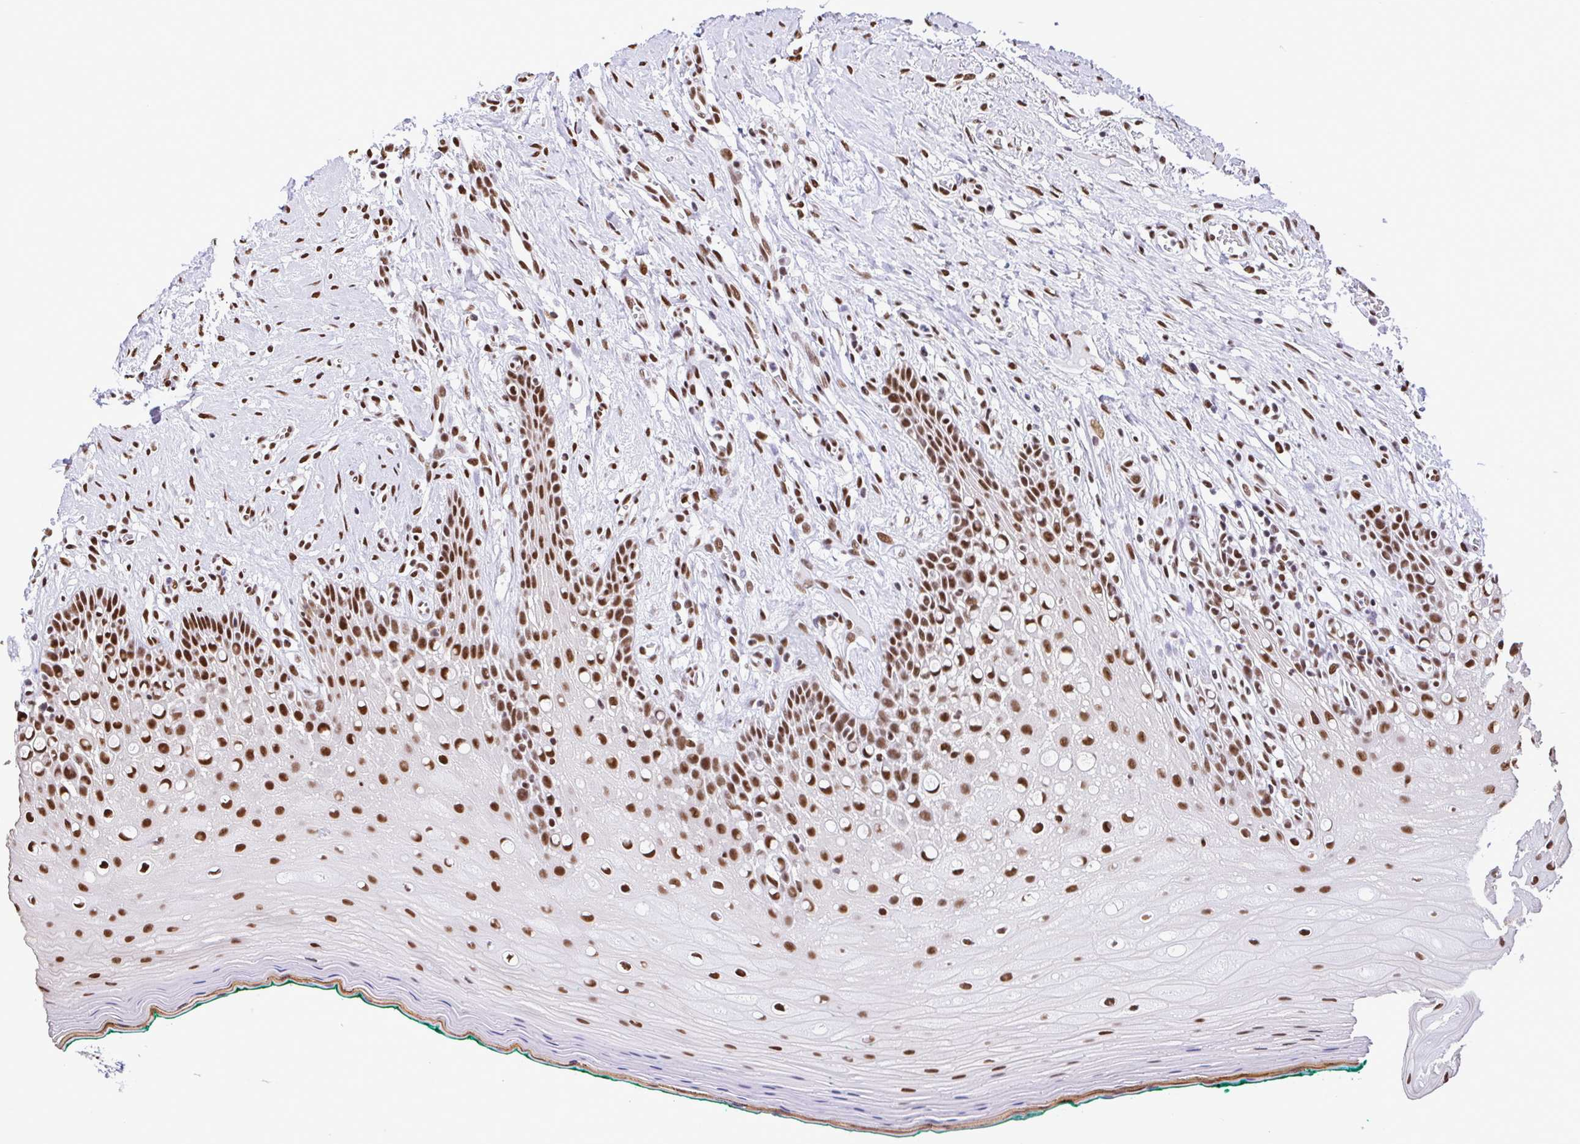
{"staining": {"intensity": "strong", "quantity": ">75%", "location": "nuclear"}, "tissue": "oral mucosa", "cell_type": "Squamous epithelial cells", "image_type": "normal", "snomed": [{"axis": "morphology", "description": "Normal tissue, NOS"}, {"axis": "topography", "description": "Oral tissue"}], "caption": "Immunohistochemistry (IHC) of benign human oral mucosa demonstrates high levels of strong nuclear expression in approximately >75% of squamous epithelial cells.", "gene": "TRIM28", "patient": {"sex": "female", "age": 83}}